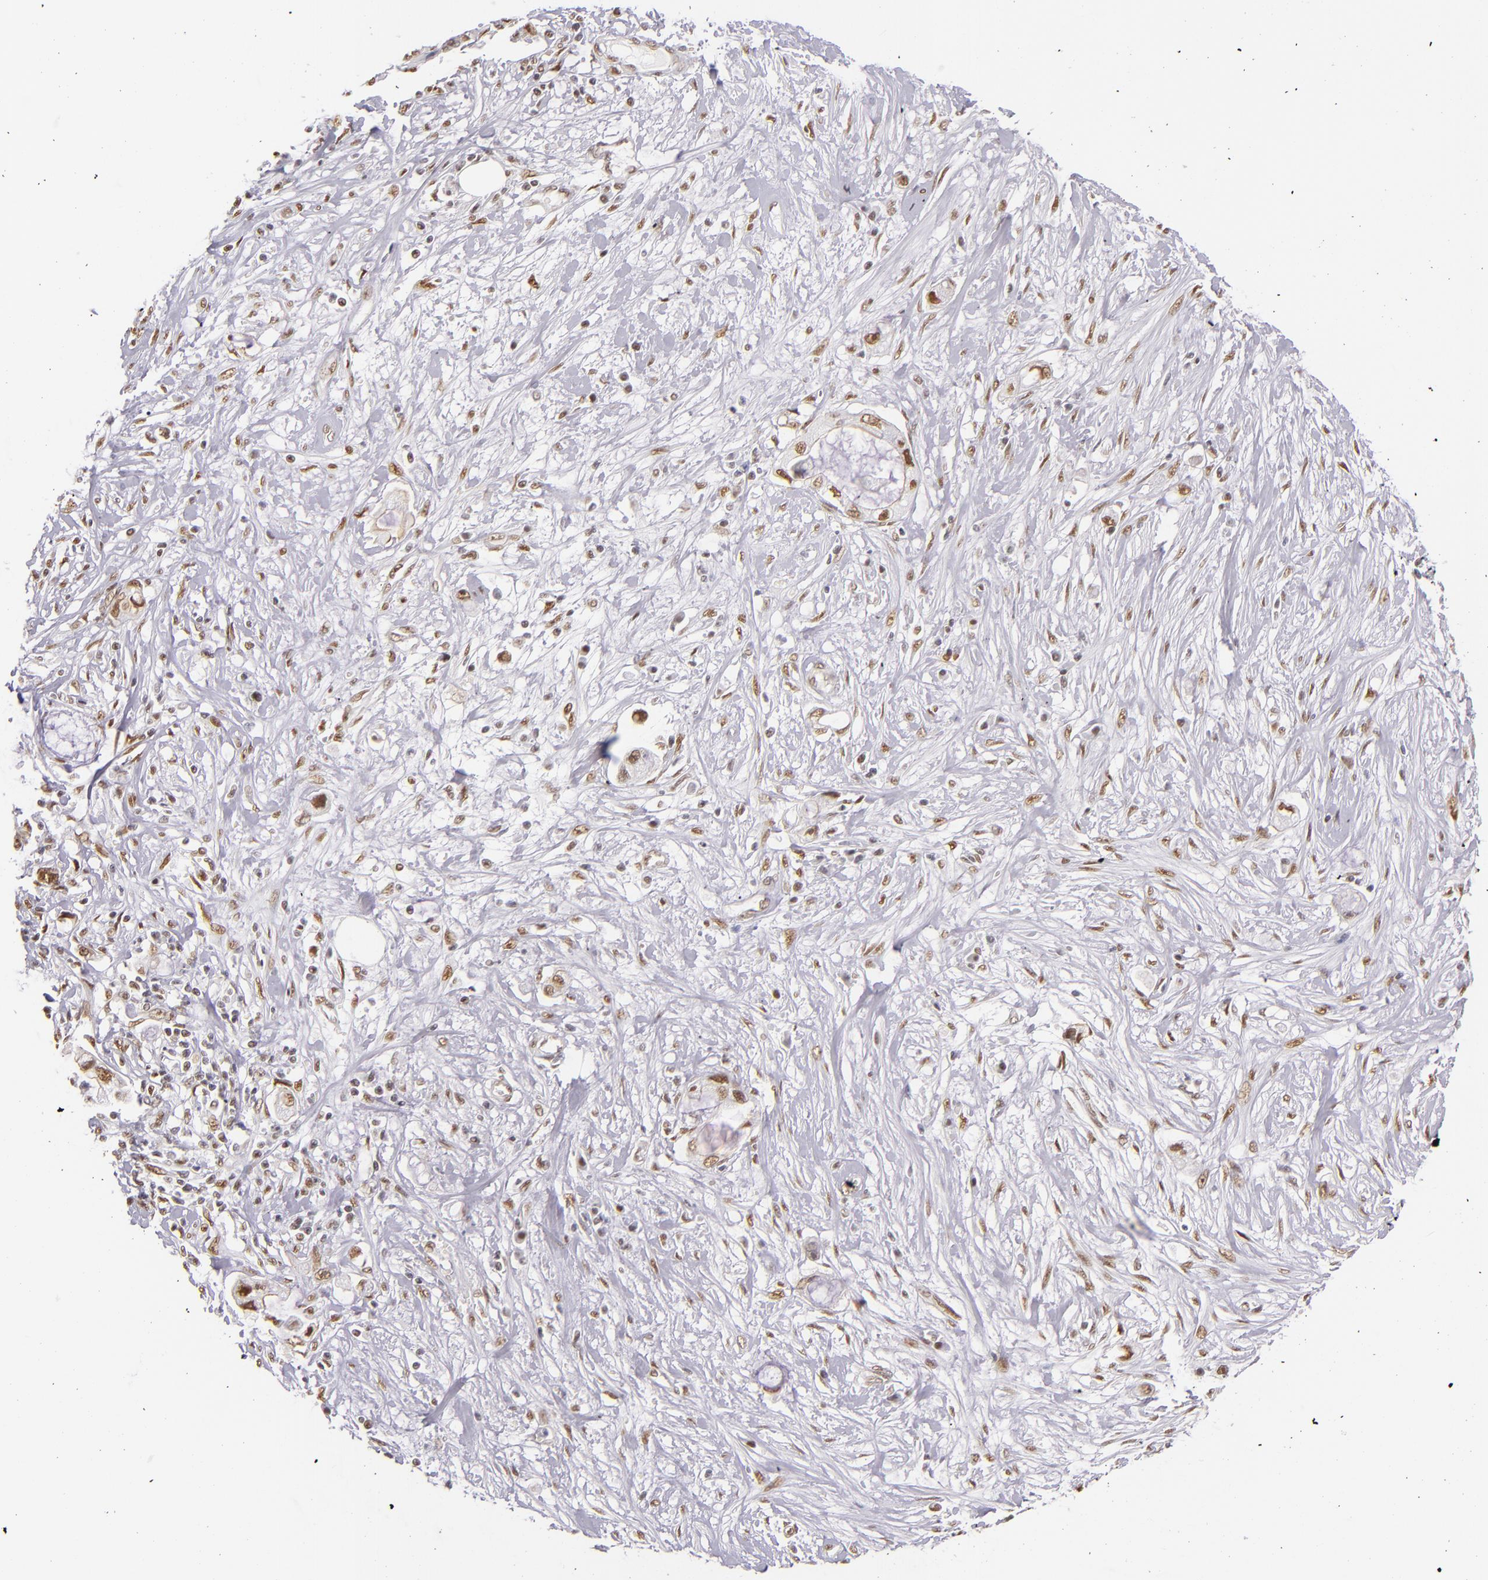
{"staining": {"intensity": "moderate", "quantity": ">75%", "location": "nuclear"}, "tissue": "pancreatic cancer", "cell_type": "Tumor cells", "image_type": "cancer", "snomed": [{"axis": "morphology", "description": "Adenocarcinoma, NOS"}, {"axis": "topography", "description": "Pancreas"}, {"axis": "topography", "description": "Stomach, upper"}], "caption": "A histopathology image of pancreatic cancer (adenocarcinoma) stained for a protein displays moderate nuclear brown staining in tumor cells. Using DAB (3,3'-diaminobenzidine) (brown) and hematoxylin (blue) stains, captured at high magnification using brightfield microscopy.", "gene": "NCOR2", "patient": {"sex": "male", "age": 77}}